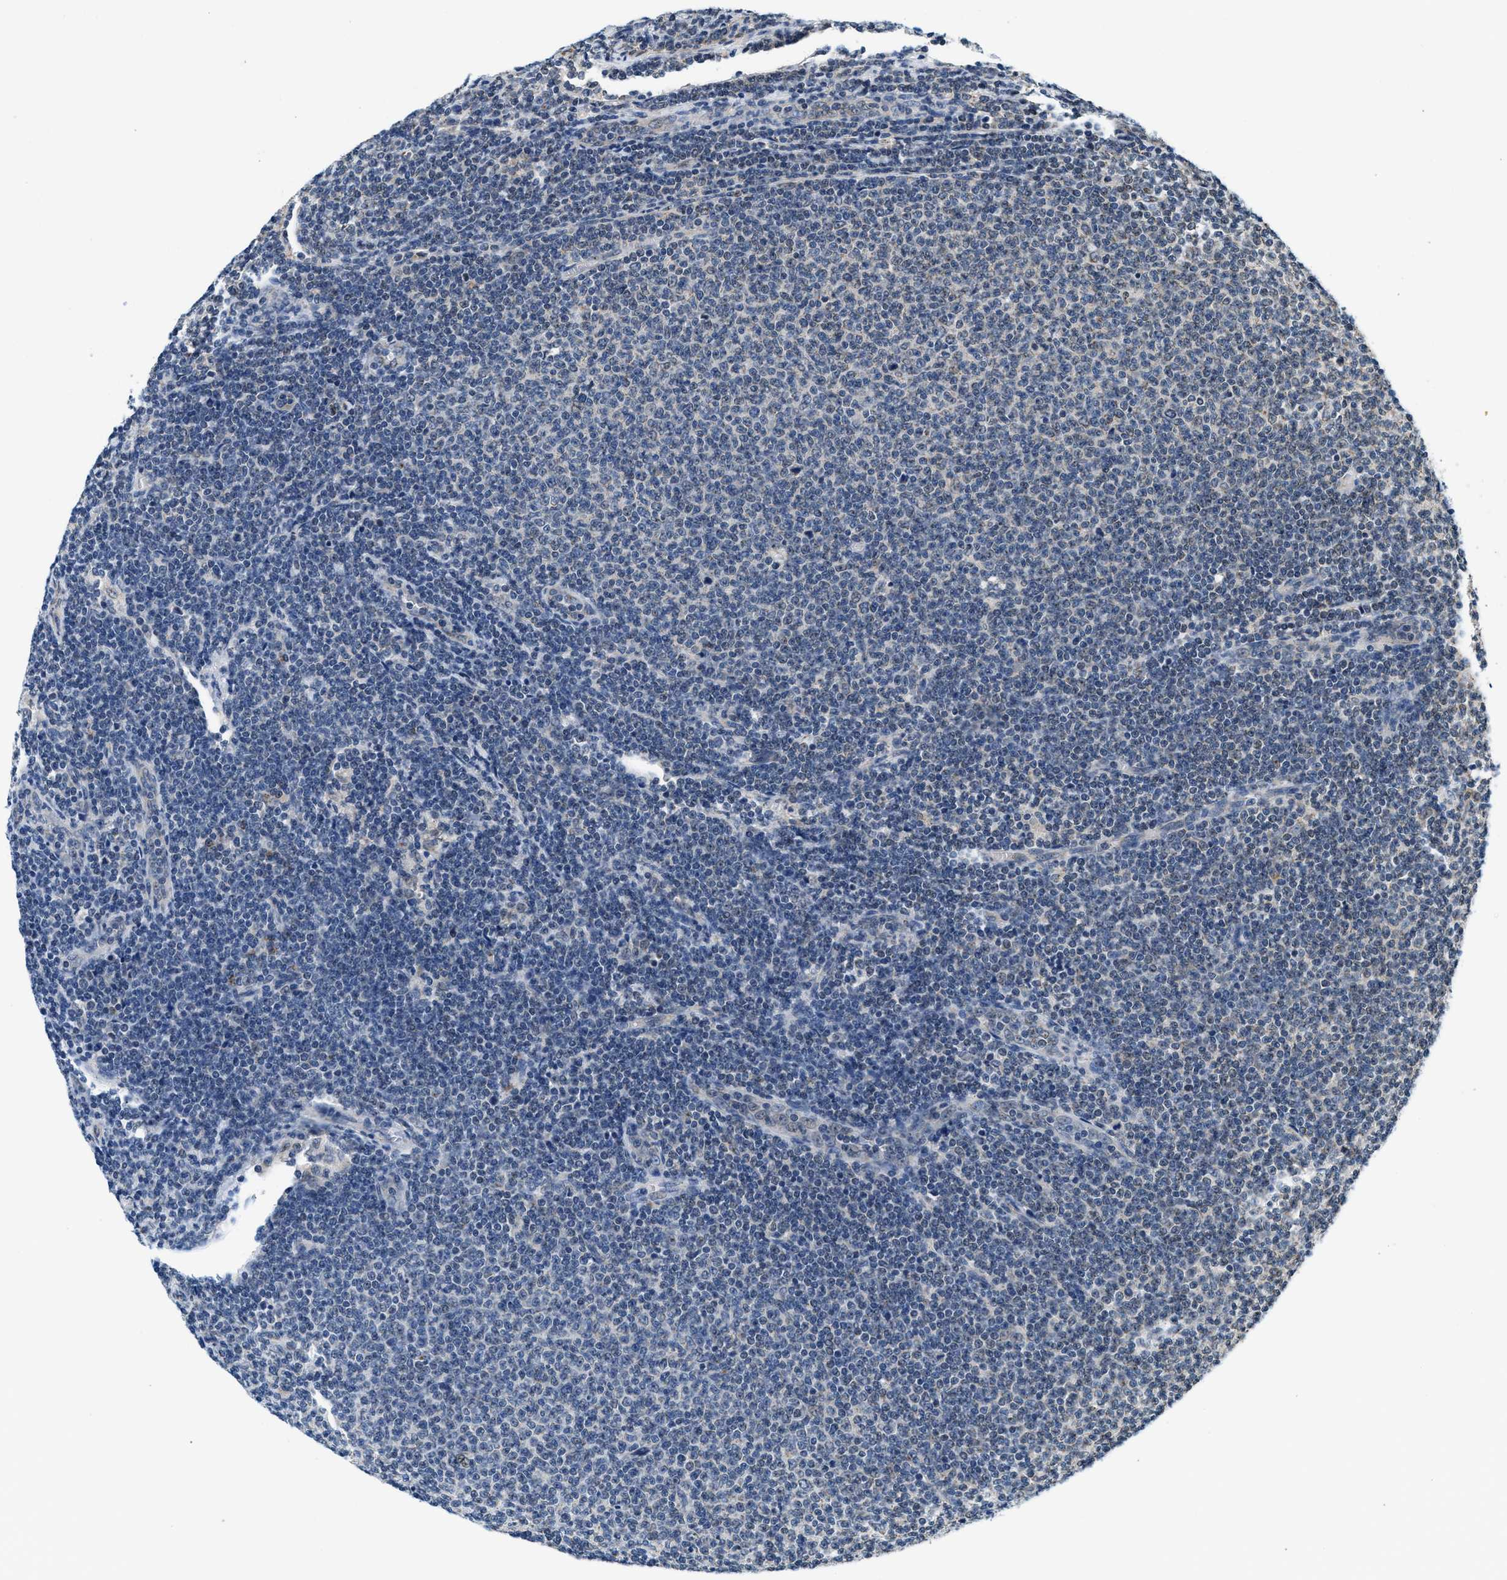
{"staining": {"intensity": "negative", "quantity": "none", "location": "none"}, "tissue": "lymphoma", "cell_type": "Tumor cells", "image_type": "cancer", "snomed": [{"axis": "morphology", "description": "Malignant lymphoma, non-Hodgkin's type, Low grade"}, {"axis": "topography", "description": "Lymph node"}], "caption": "Tumor cells show no significant positivity in low-grade malignant lymphoma, non-Hodgkin's type. (DAB (3,3'-diaminobenzidine) IHC visualized using brightfield microscopy, high magnification).", "gene": "KCNMB2", "patient": {"sex": "male", "age": 66}}